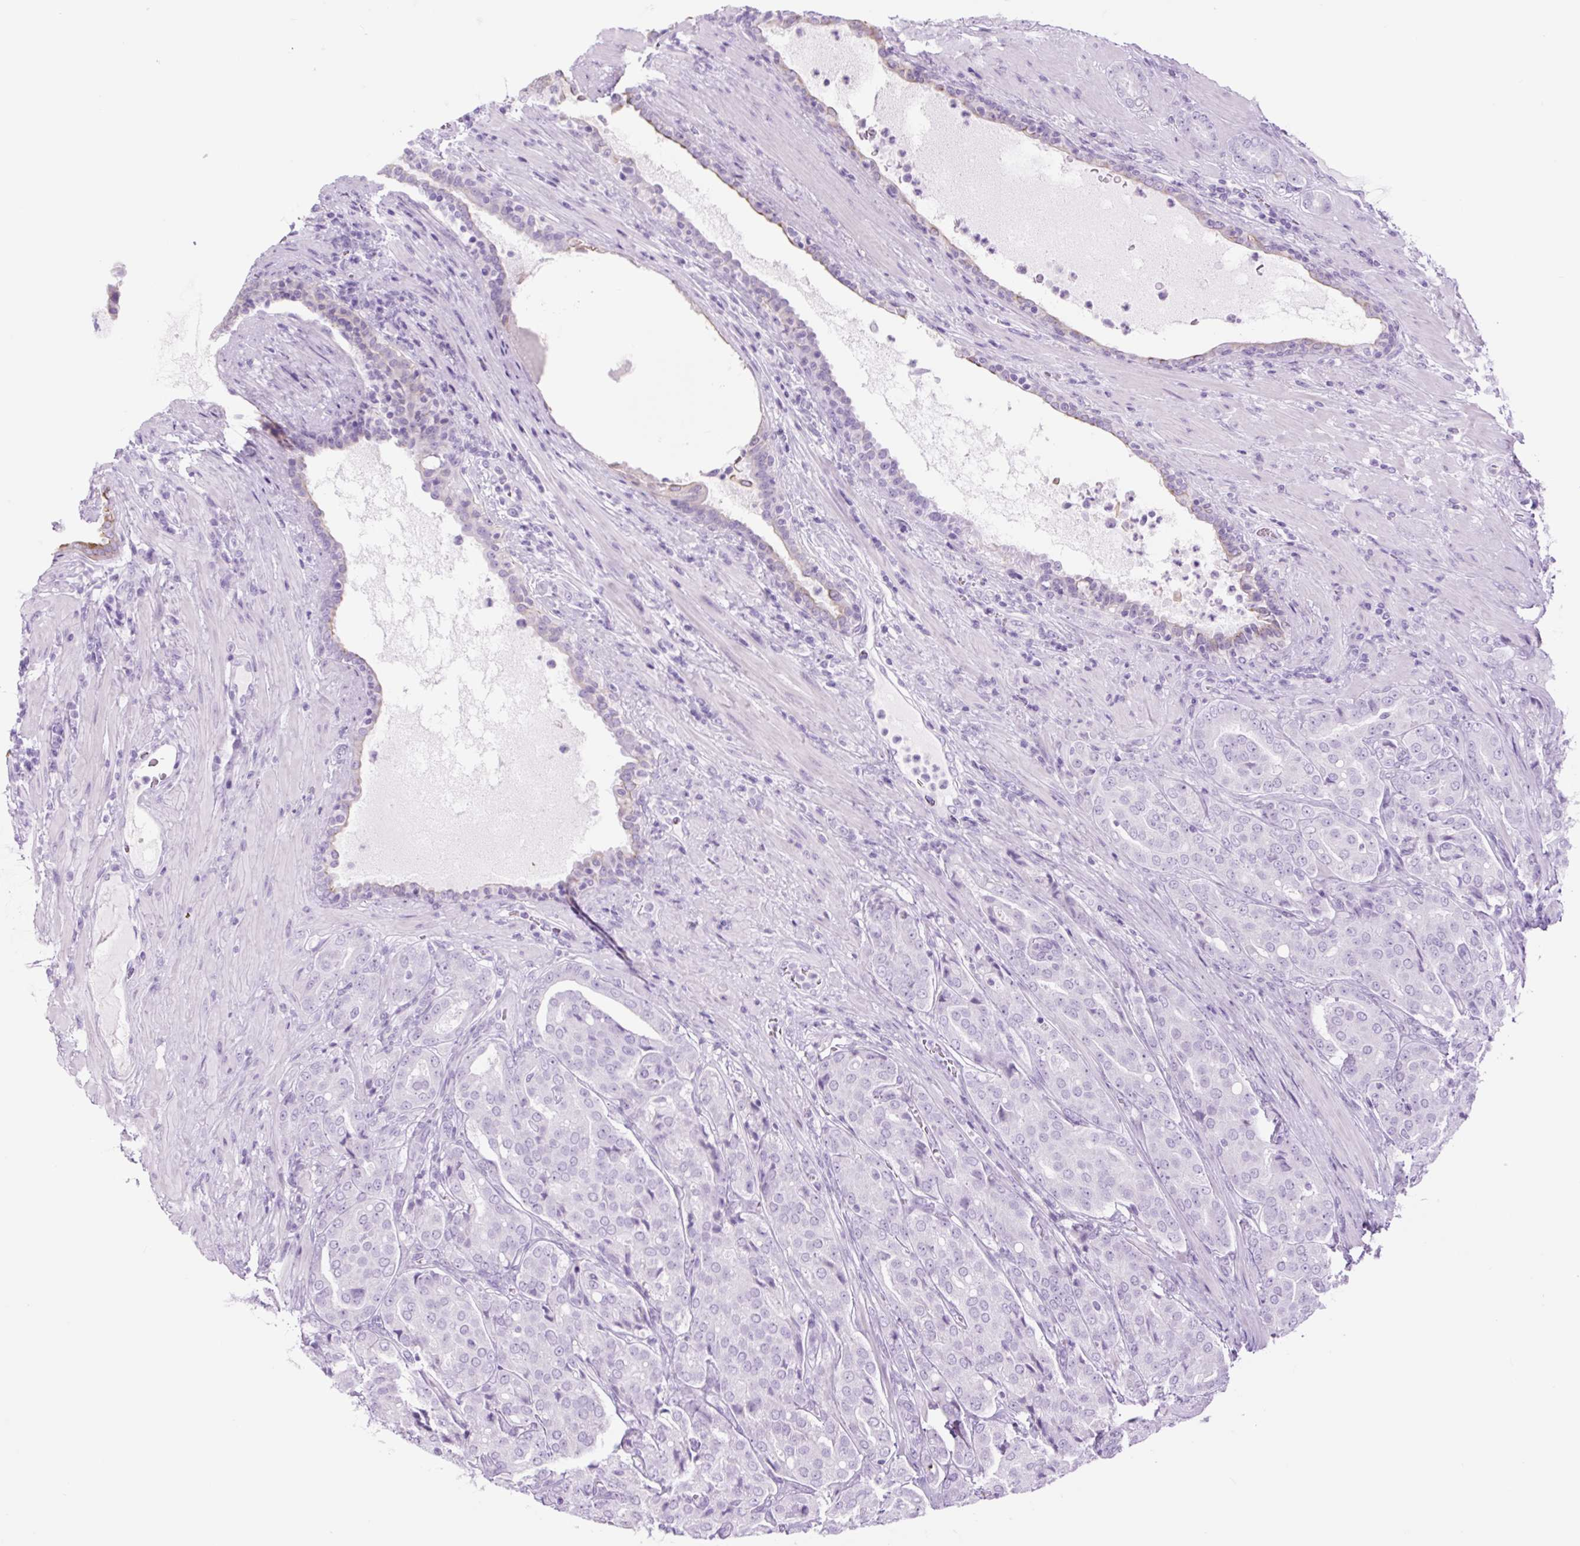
{"staining": {"intensity": "negative", "quantity": "none", "location": "none"}, "tissue": "prostate cancer", "cell_type": "Tumor cells", "image_type": "cancer", "snomed": [{"axis": "morphology", "description": "Adenocarcinoma, High grade"}, {"axis": "topography", "description": "Prostate"}], "caption": "Protein analysis of prostate cancer (high-grade adenocarcinoma) demonstrates no significant positivity in tumor cells. (Stains: DAB (3,3'-diaminobenzidine) immunohistochemistry (IHC) with hematoxylin counter stain, Microscopy: brightfield microscopy at high magnification).", "gene": "TFF2", "patient": {"sex": "male", "age": 68}}